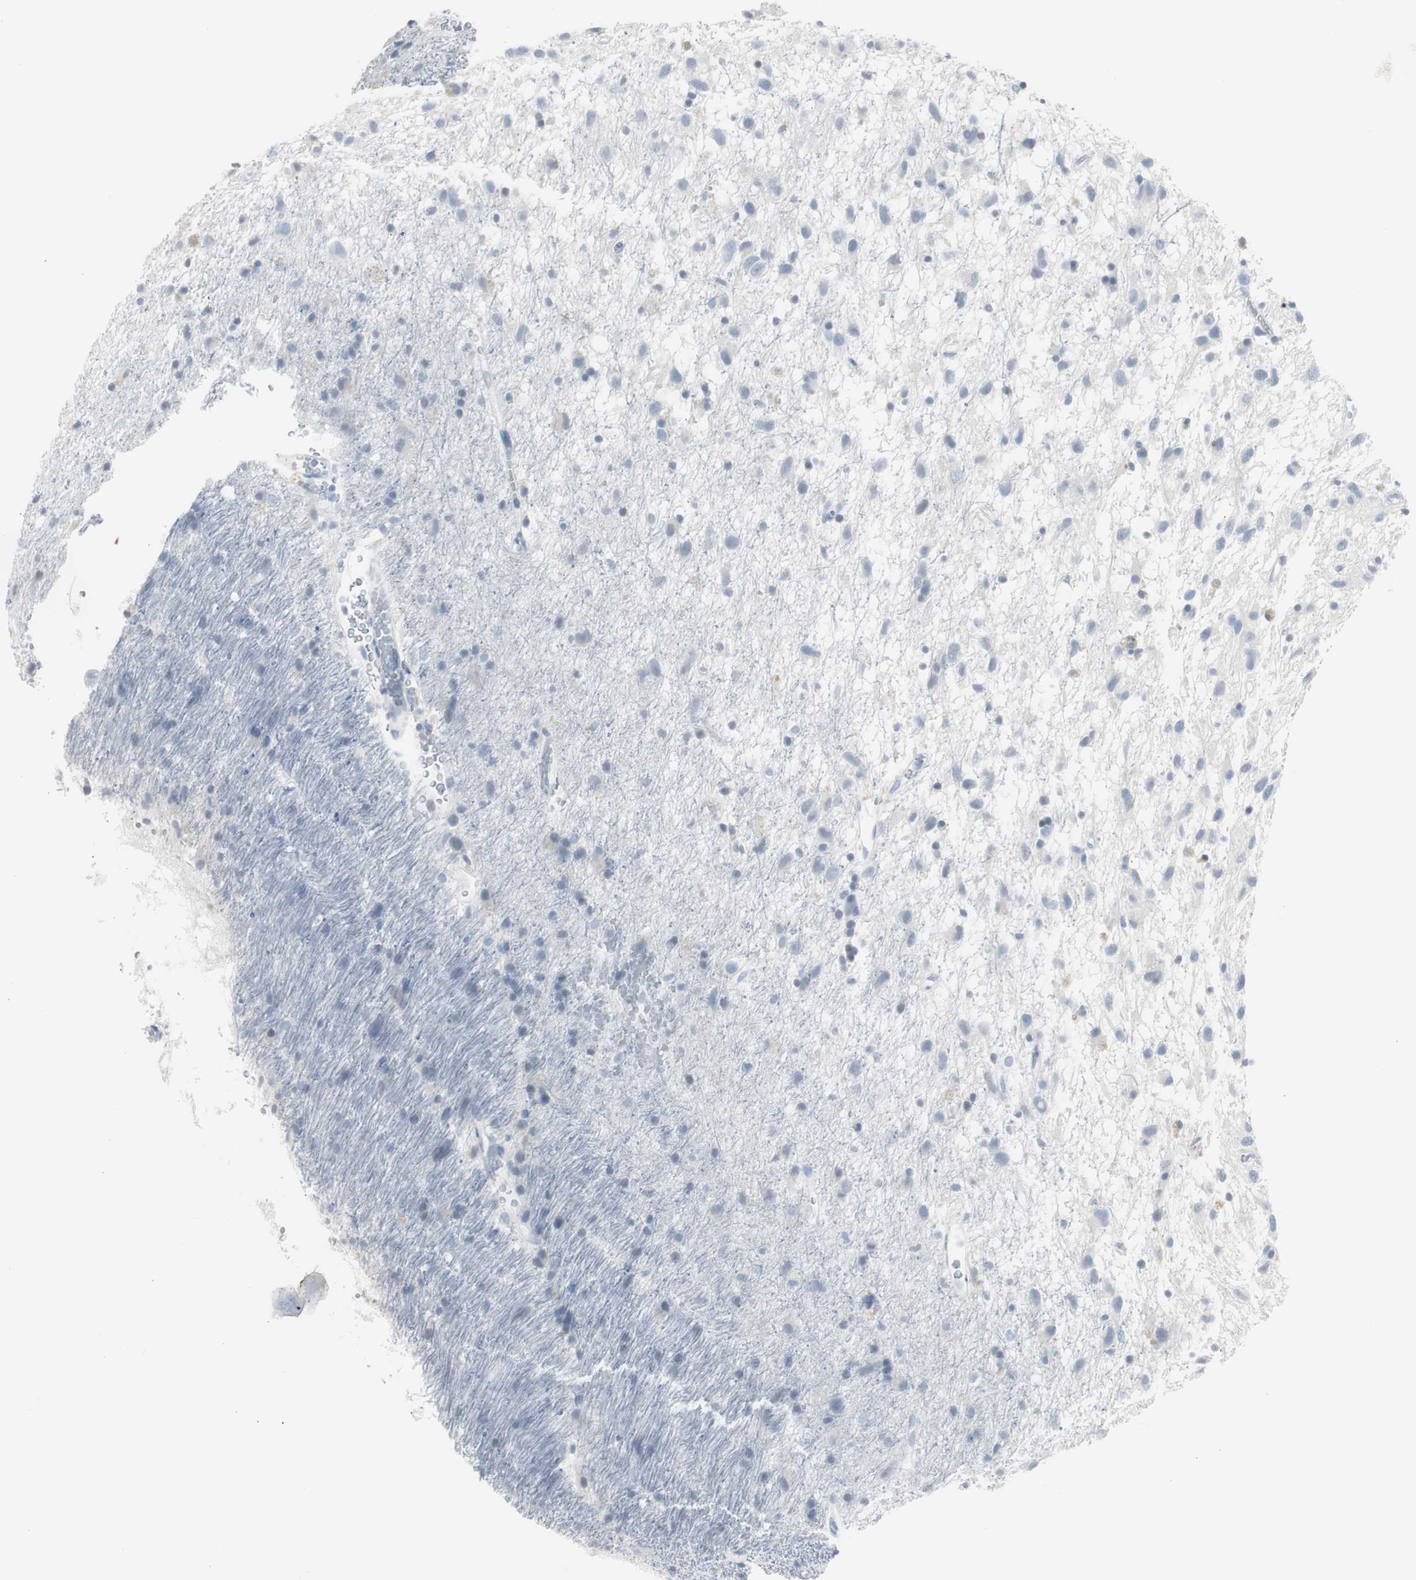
{"staining": {"intensity": "negative", "quantity": "none", "location": "none"}, "tissue": "glioma", "cell_type": "Tumor cells", "image_type": "cancer", "snomed": [{"axis": "morphology", "description": "Glioma, malignant, Low grade"}, {"axis": "topography", "description": "Brain"}], "caption": "An image of malignant low-grade glioma stained for a protein exhibits no brown staining in tumor cells.", "gene": "S100A7", "patient": {"sex": "male", "age": 77}}